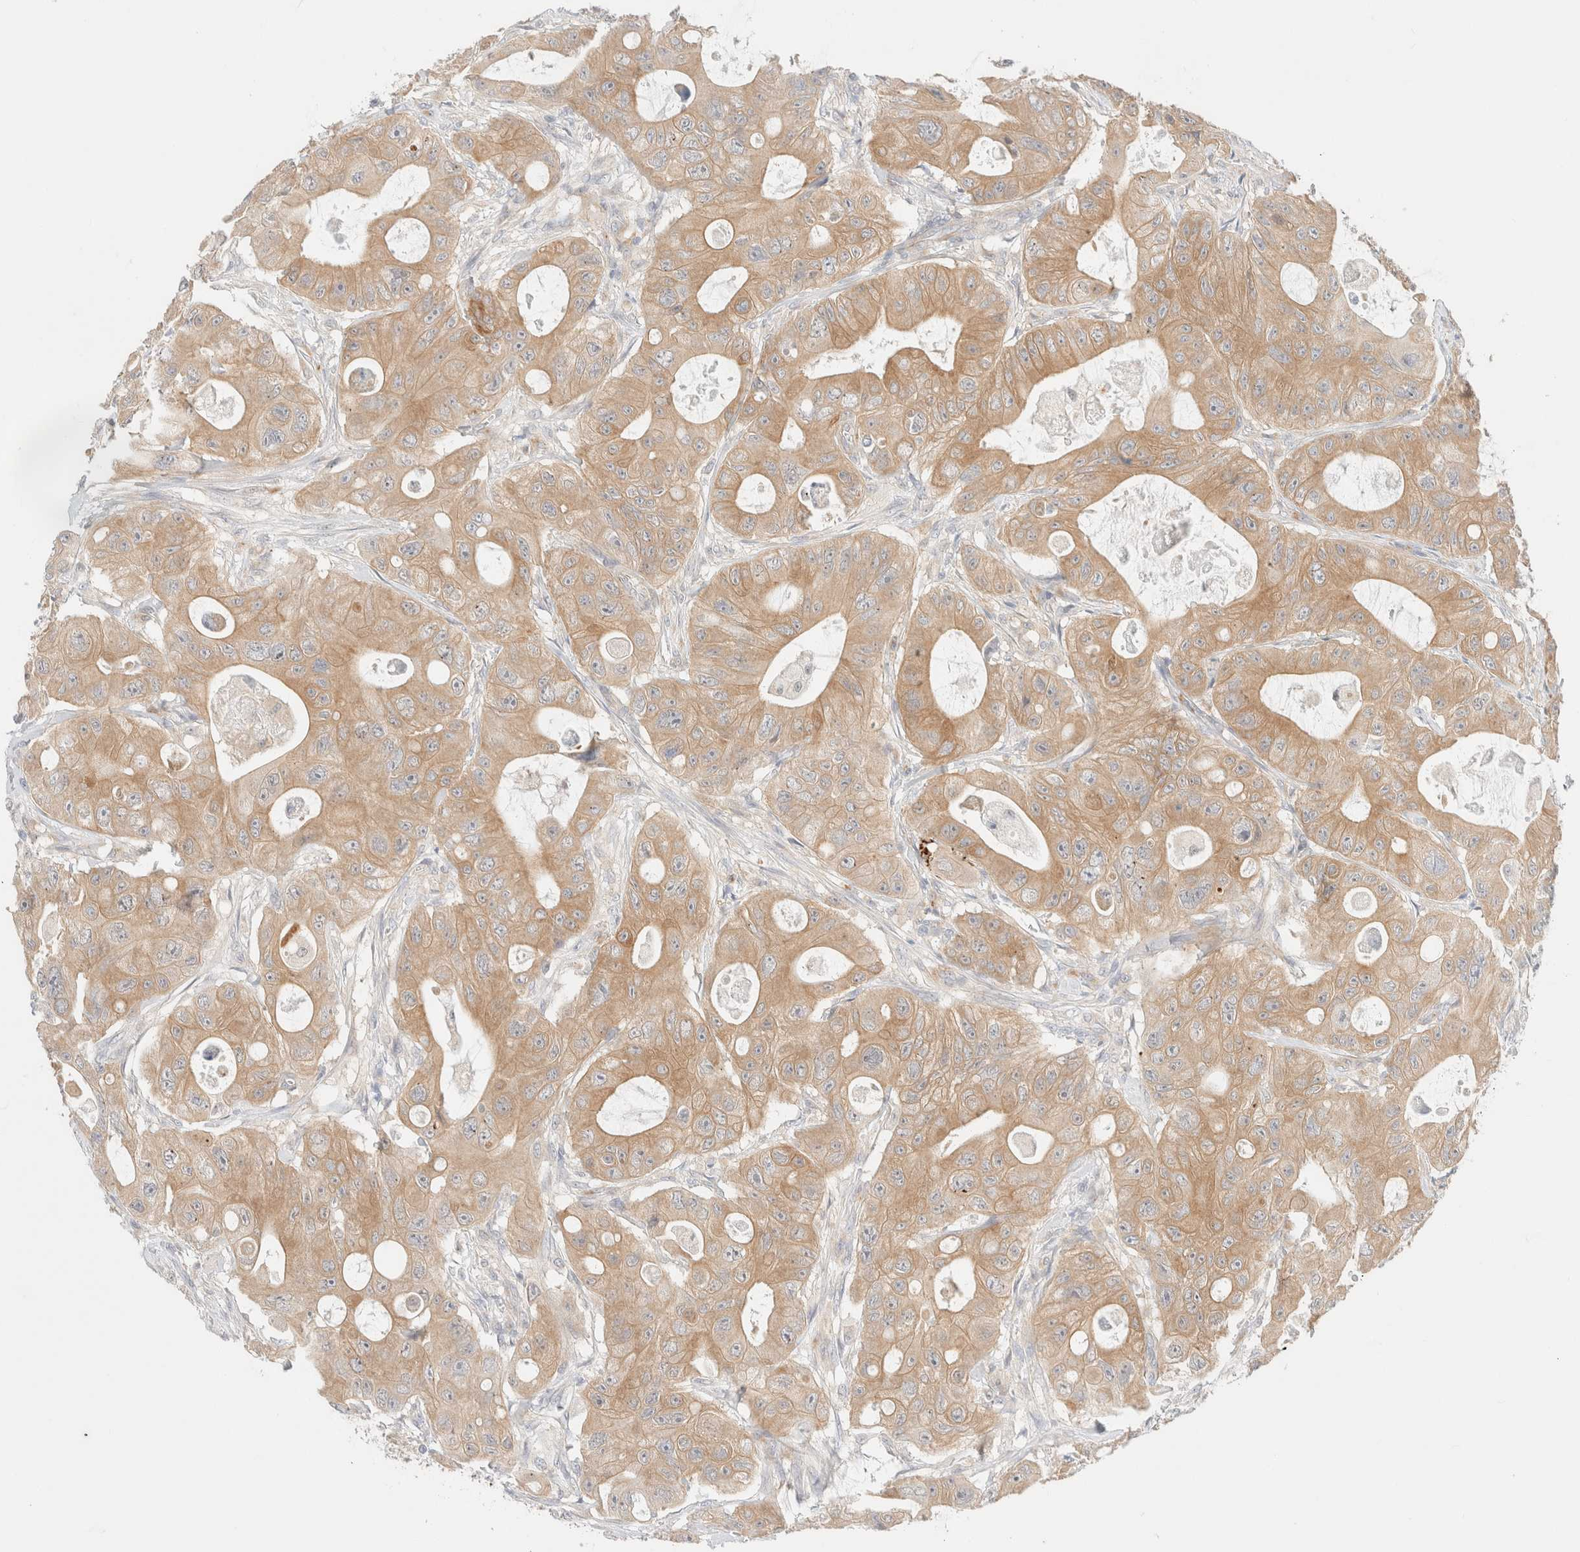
{"staining": {"intensity": "moderate", "quantity": ">75%", "location": "cytoplasmic/membranous"}, "tissue": "colorectal cancer", "cell_type": "Tumor cells", "image_type": "cancer", "snomed": [{"axis": "morphology", "description": "Adenocarcinoma, NOS"}, {"axis": "topography", "description": "Colon"}], "caption": "Immunohistochemical staining of human adenocarcinoma (colorectal) demonstrates medium levels of moderate cytoplasmic/membranous staining in about >75% of tumor cells. Using DAB (brown) and hematoxylin (blue) stains, captured at high magnification using brightfield microscopy.", "gene": "UNC13B", "patient": {"sex": "female", "age": 46}}